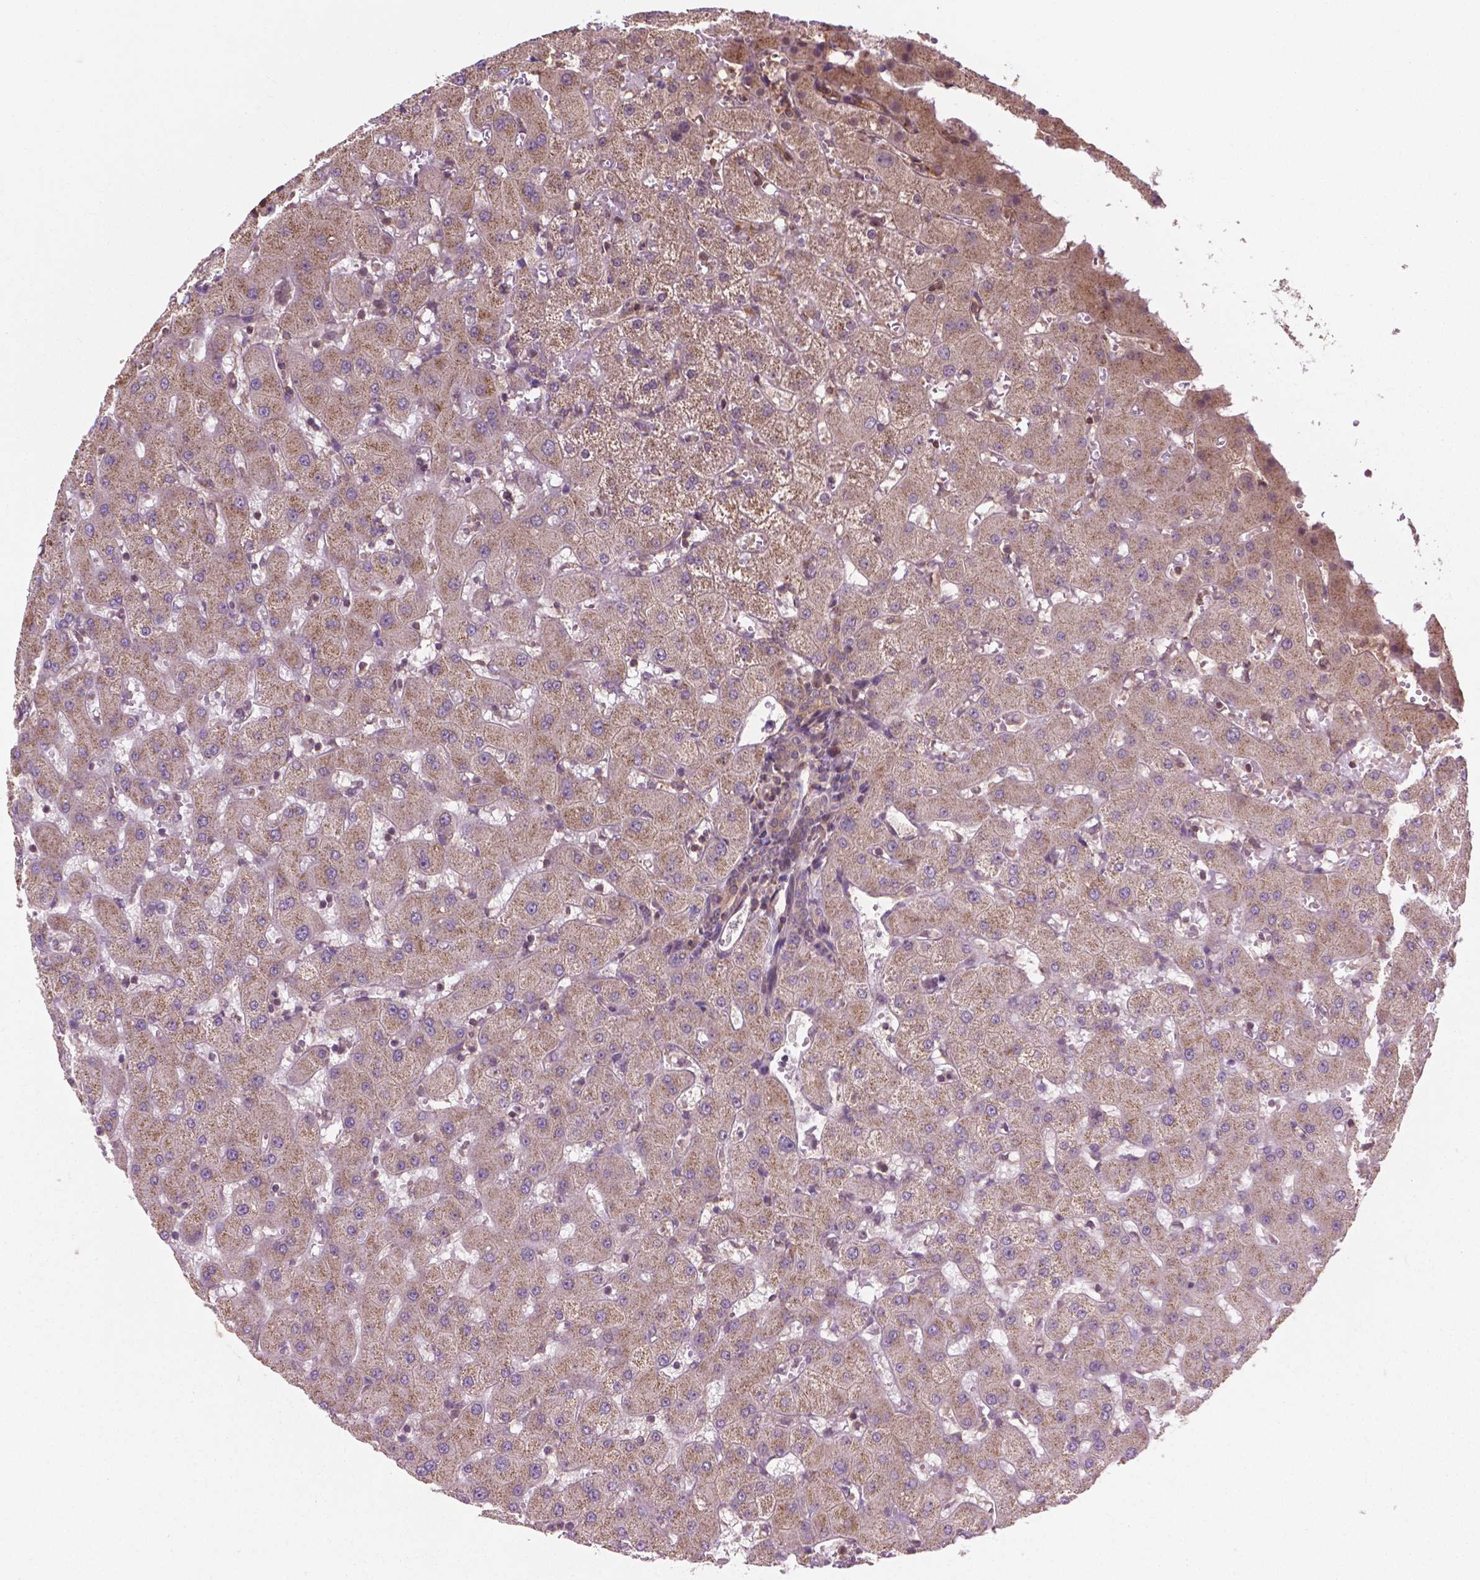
{"staining": {"intensity": "negative", "quantity": "none", "location": "none"}, "tissue": "liver", "cell_type": "Cholangiocytes", "image_type": "normal", "snomed": [{"axis": "morphology", "description": "Normal tissue, NOS"}, {"axis": "topography", "description": "Liver"}], "caption": "An immunohistochemistry (IHC) image of benign liver is shown. There is no staining in cholangiocytes of liver.", "gene": "PPP1CB", "patient": {"sex": "female", "age": 63}}